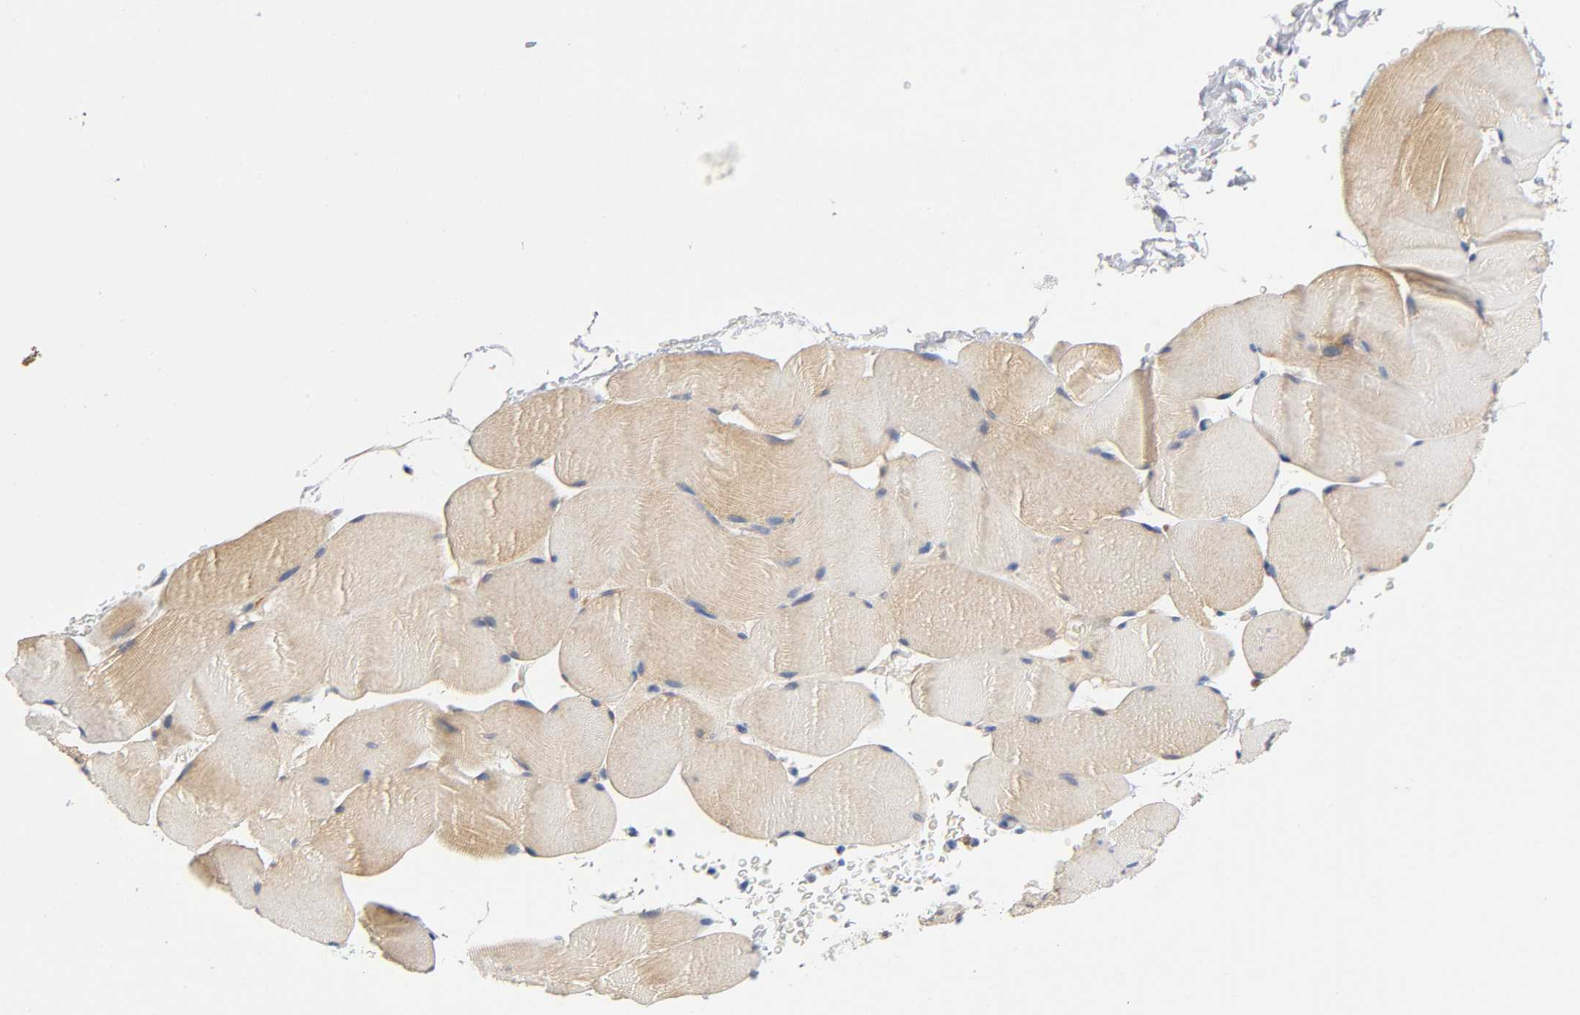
{"staining": {"intensity": "weak", "quantity": "25%-75%", "location": "cytoplasmic/membranous"}, "tissue": "skeletal muscle", "cell_type": "Myocytes", "image_type": "normal", "snomed": [{"axis": "morphology", "description": "Normal tissue, NOS"}, {"axis": "topography", "description": "Skeletal muscle"}], "caption": "Immunohistochemical staining of benign skeletal muscle demonstrates weak cytoplasmic/membranous protein expression in about 25%-75% of myocytes.", "gene": "TNC", "patient": {"sex": "male", "age": 62}}